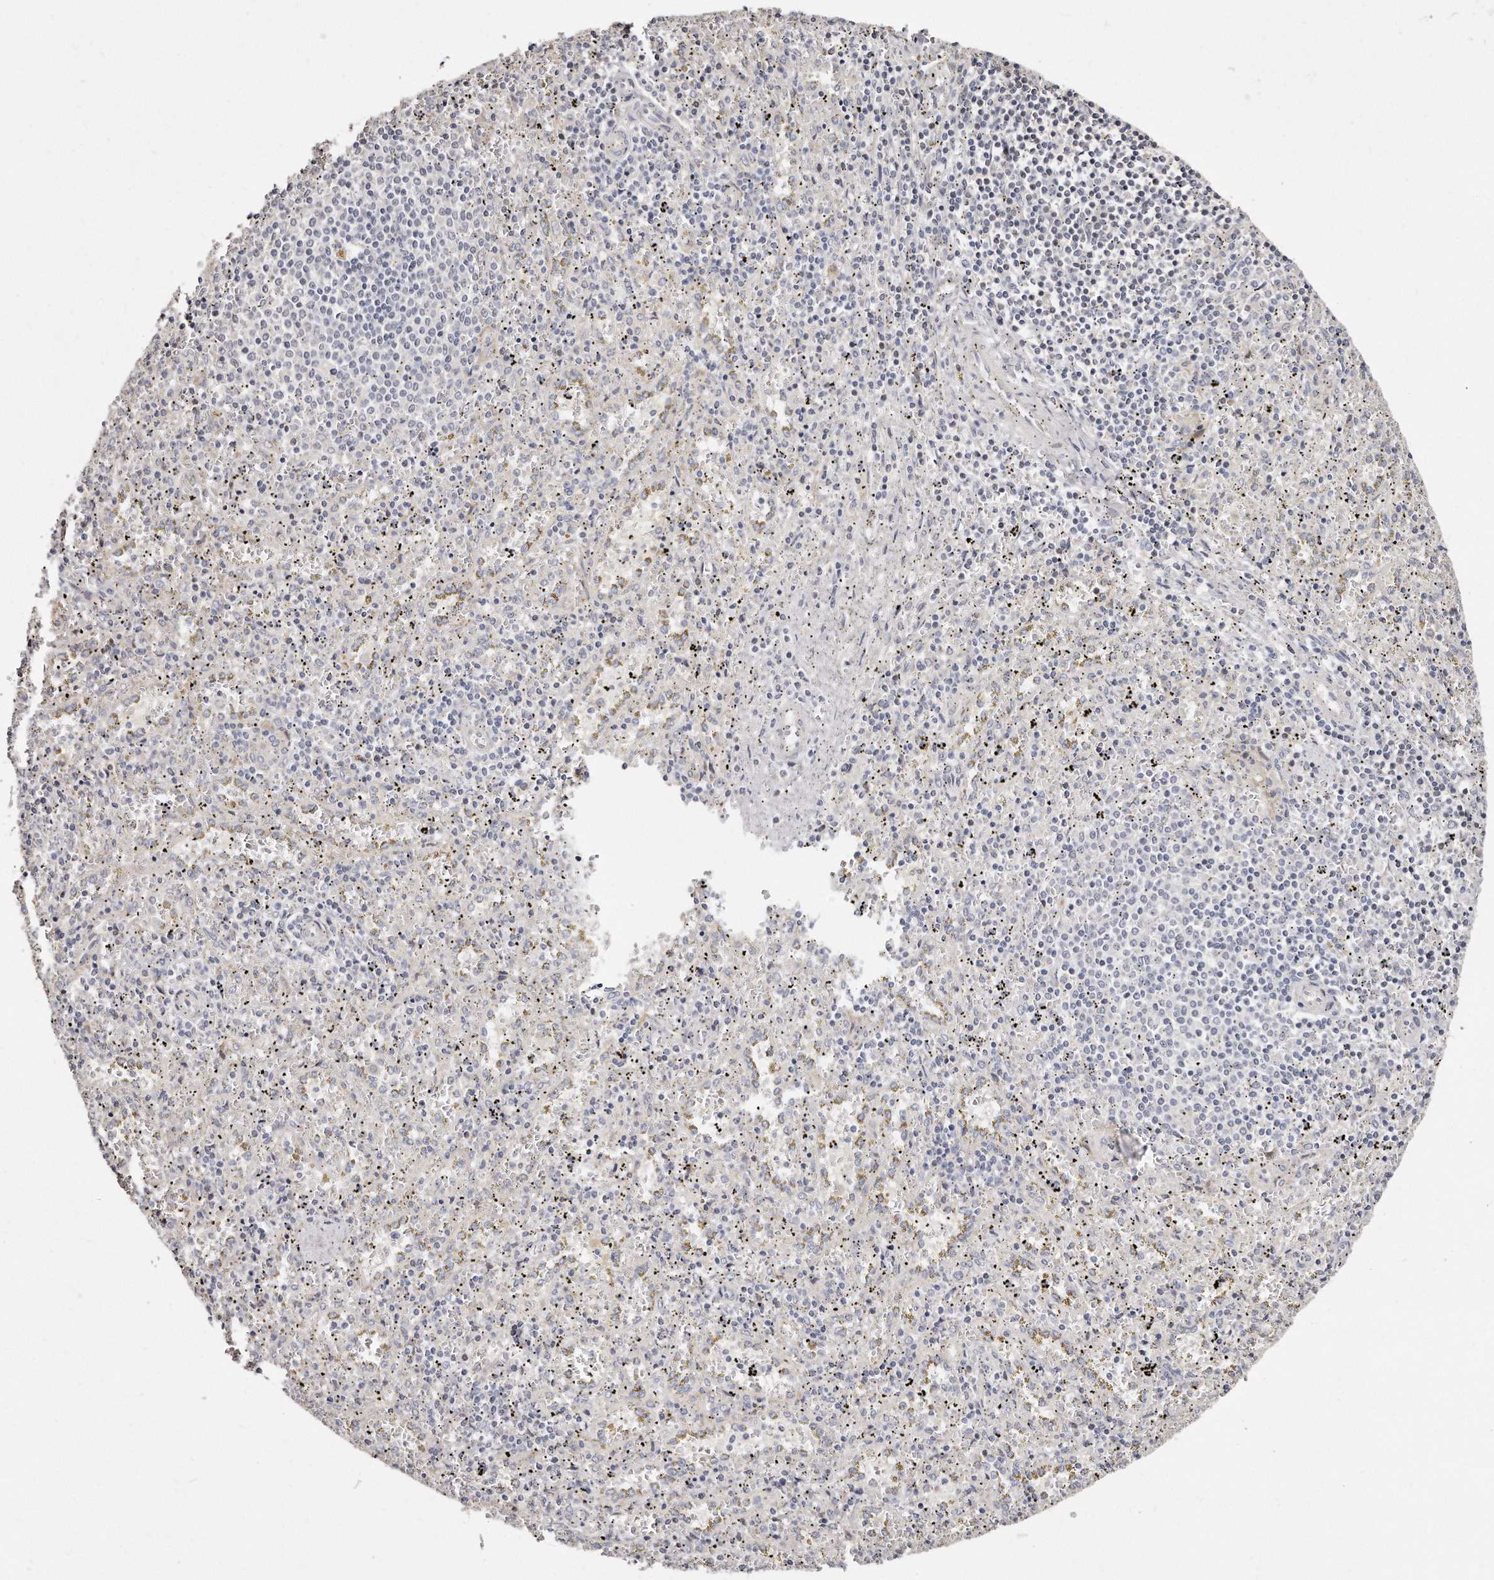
{"staining": {"intensity": "negative", "quantity": "none", "location": "none"}, "tissue": "spleen", "cell_type": "Cells in red pulp", "image_type": "normal", "snomed": [{"axis": "morphology", "description": "Normal tissue, NOS"}, {"axis": "topography", "description": "Spleen"}], "caption": "This is an immunohistochemistry (IHC) photomicrograph of unremarkable spleen. There is no staining in cells in red pulp.", "gene": "CASZ1", "patient": {"sex": "male", "age": 11}}